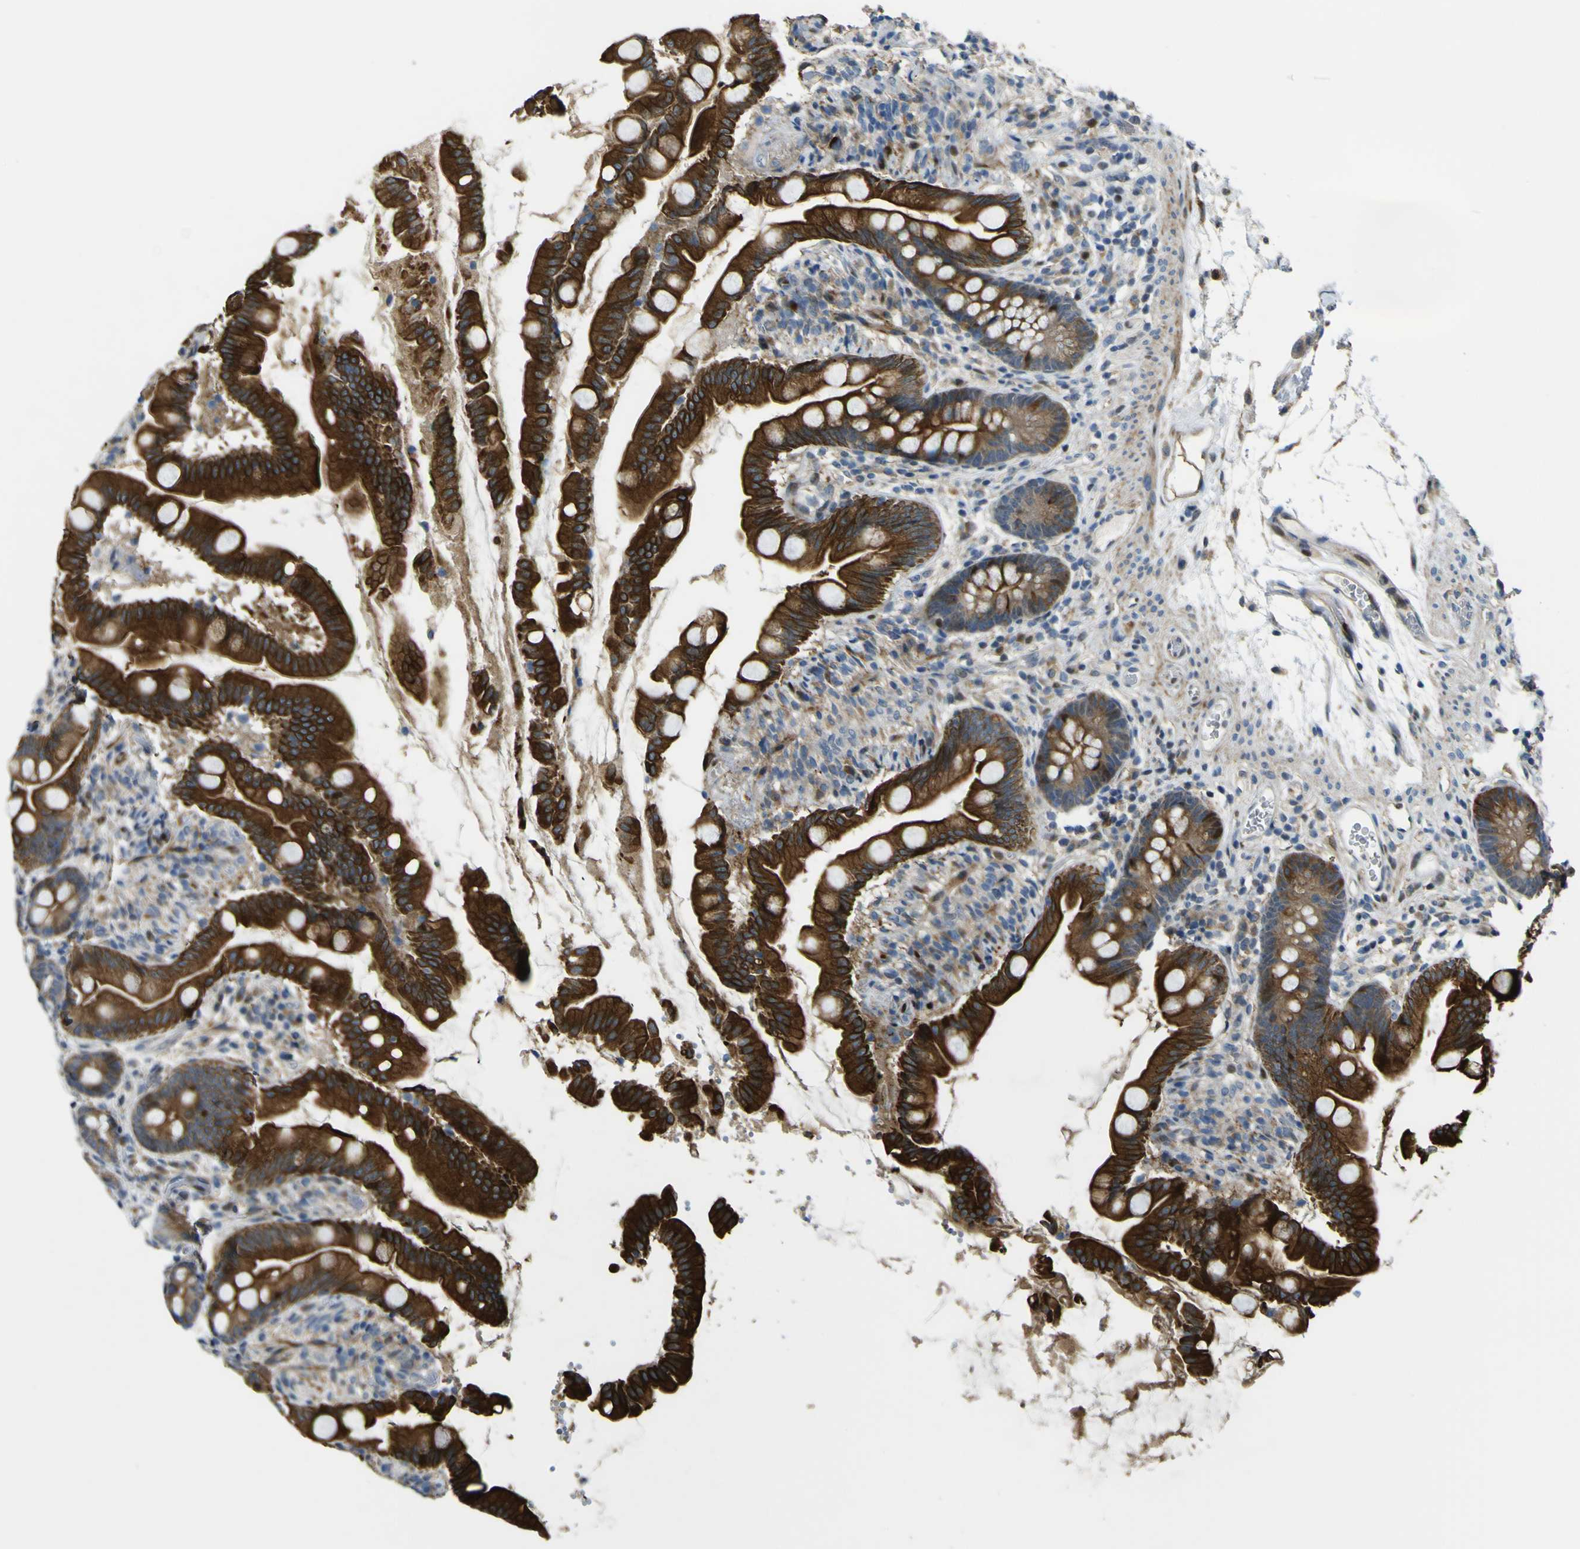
{"staining": {"intensity": "strong", "quantity": ">75%", "location": "cytoplasmic/membranous"}, "tissue": "small intestine", "cell_type": "Glandular cells", "image_type": "normal", "snomed": [{"axis": "morphology", "description": "Normal tissue, NOS"}, {"axis": "topography", "description": "Small intestine"}], "caption": "Glandular cells show high levels of strong cytoplasmic/membranous positivity in about >75% of cells in benign human small intestine. (IHC, brightfield microscopy, high magnification).", "gene": "LBHD1", "patient": {"sex": "female", "age": 56}}